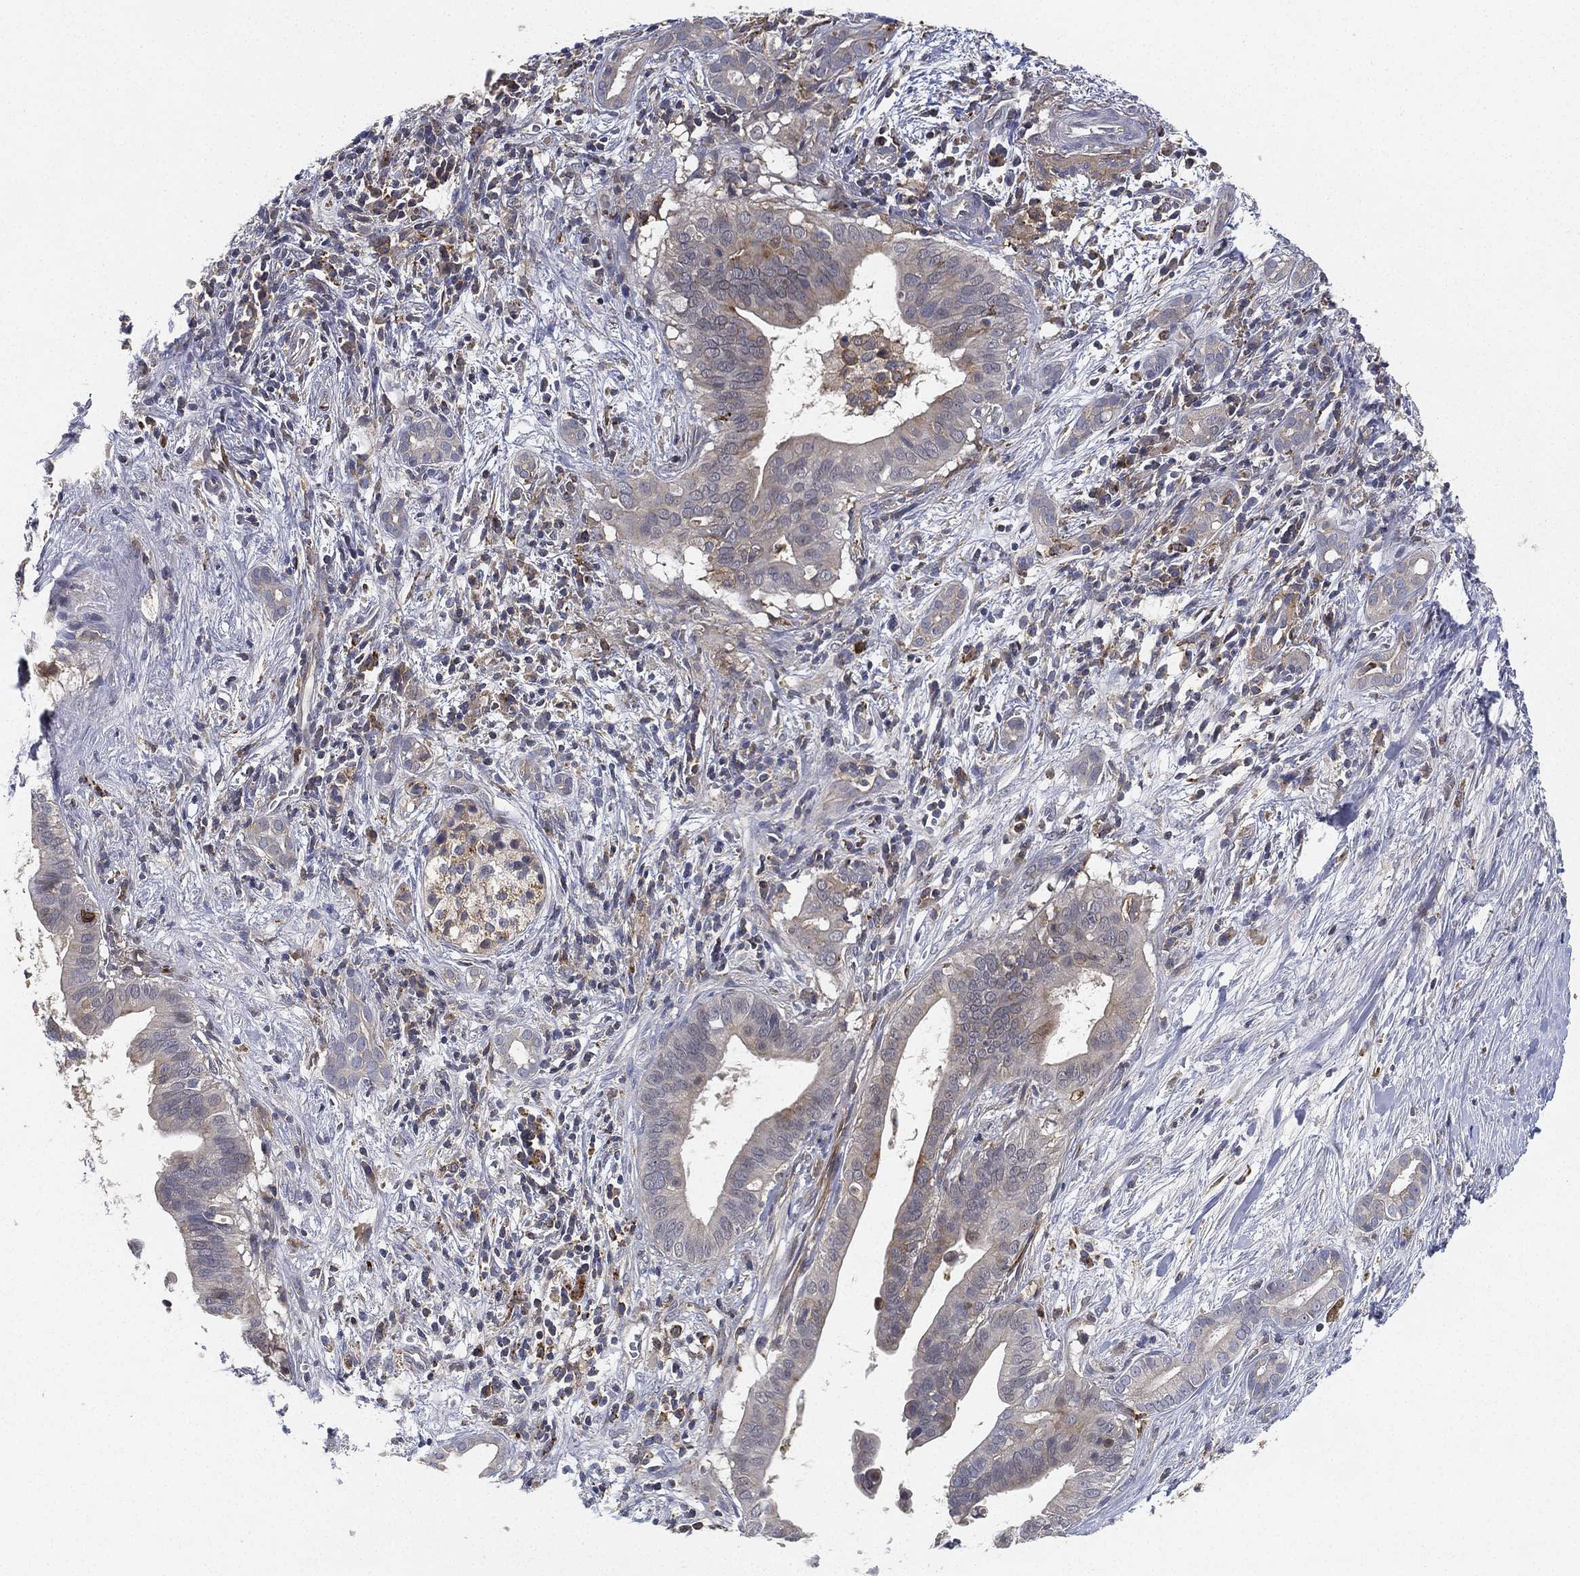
{"staining": {"intensity": "negative", "quantity": "none", "location": "none"}, "tissue": "pancreatic cancer", "cell_type": "Tumor cells", "image_type": "cancer", "snomed": [{"axis": "morphology", "description": "Adenocarcinoma, NOS"}, {"axis": "topography", "description": "Pancreas"}], "caption": "An image of pancreatic cancer (adenocarcinoma) stained for a protein exhibits no brown staining in tumor cells. (DAB immunohistochemistry, high magnification).", "gene": "CFAP251", "patient": {"sex": "male", "age": 61}}